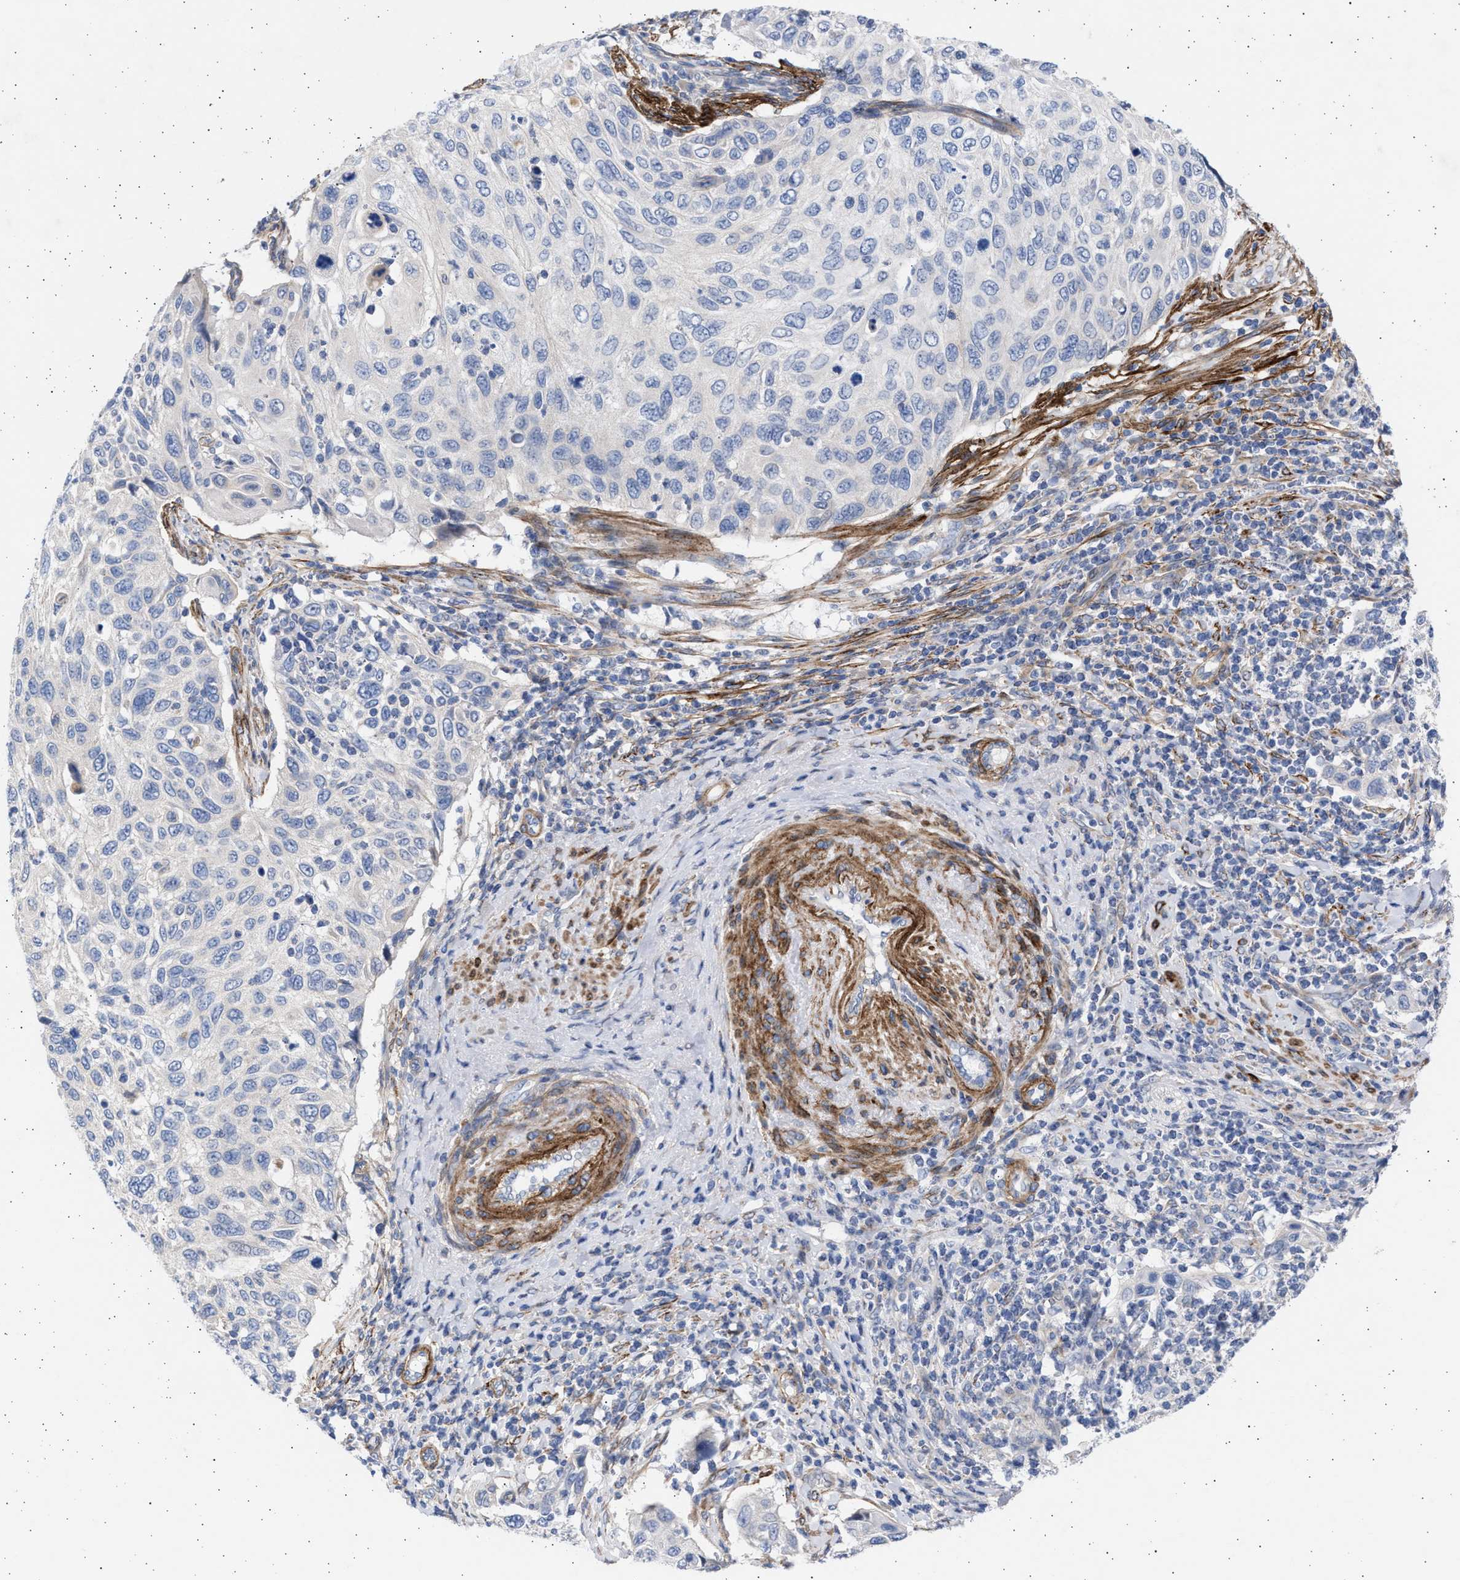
{"staining": {"intensity": "negative", "quantity": "none", "location": "none"}, "tissue": "cervical cancer", "cell_type": "Tumor cells", "image_type": "cancer", "snomed": [{"axis": "morphology", "description": "Squamous cell carcinoma, NOS"}, {"axis": "topography", "description": "Cervix"}], "caption": "Immunohistochemistry image of human squamous cell carcinoma (cervical) stained for a protein (brown), which displays no staining in tumor cells.", "gene": "NBR1", "patient": {"sex": "female", "age": 70}}